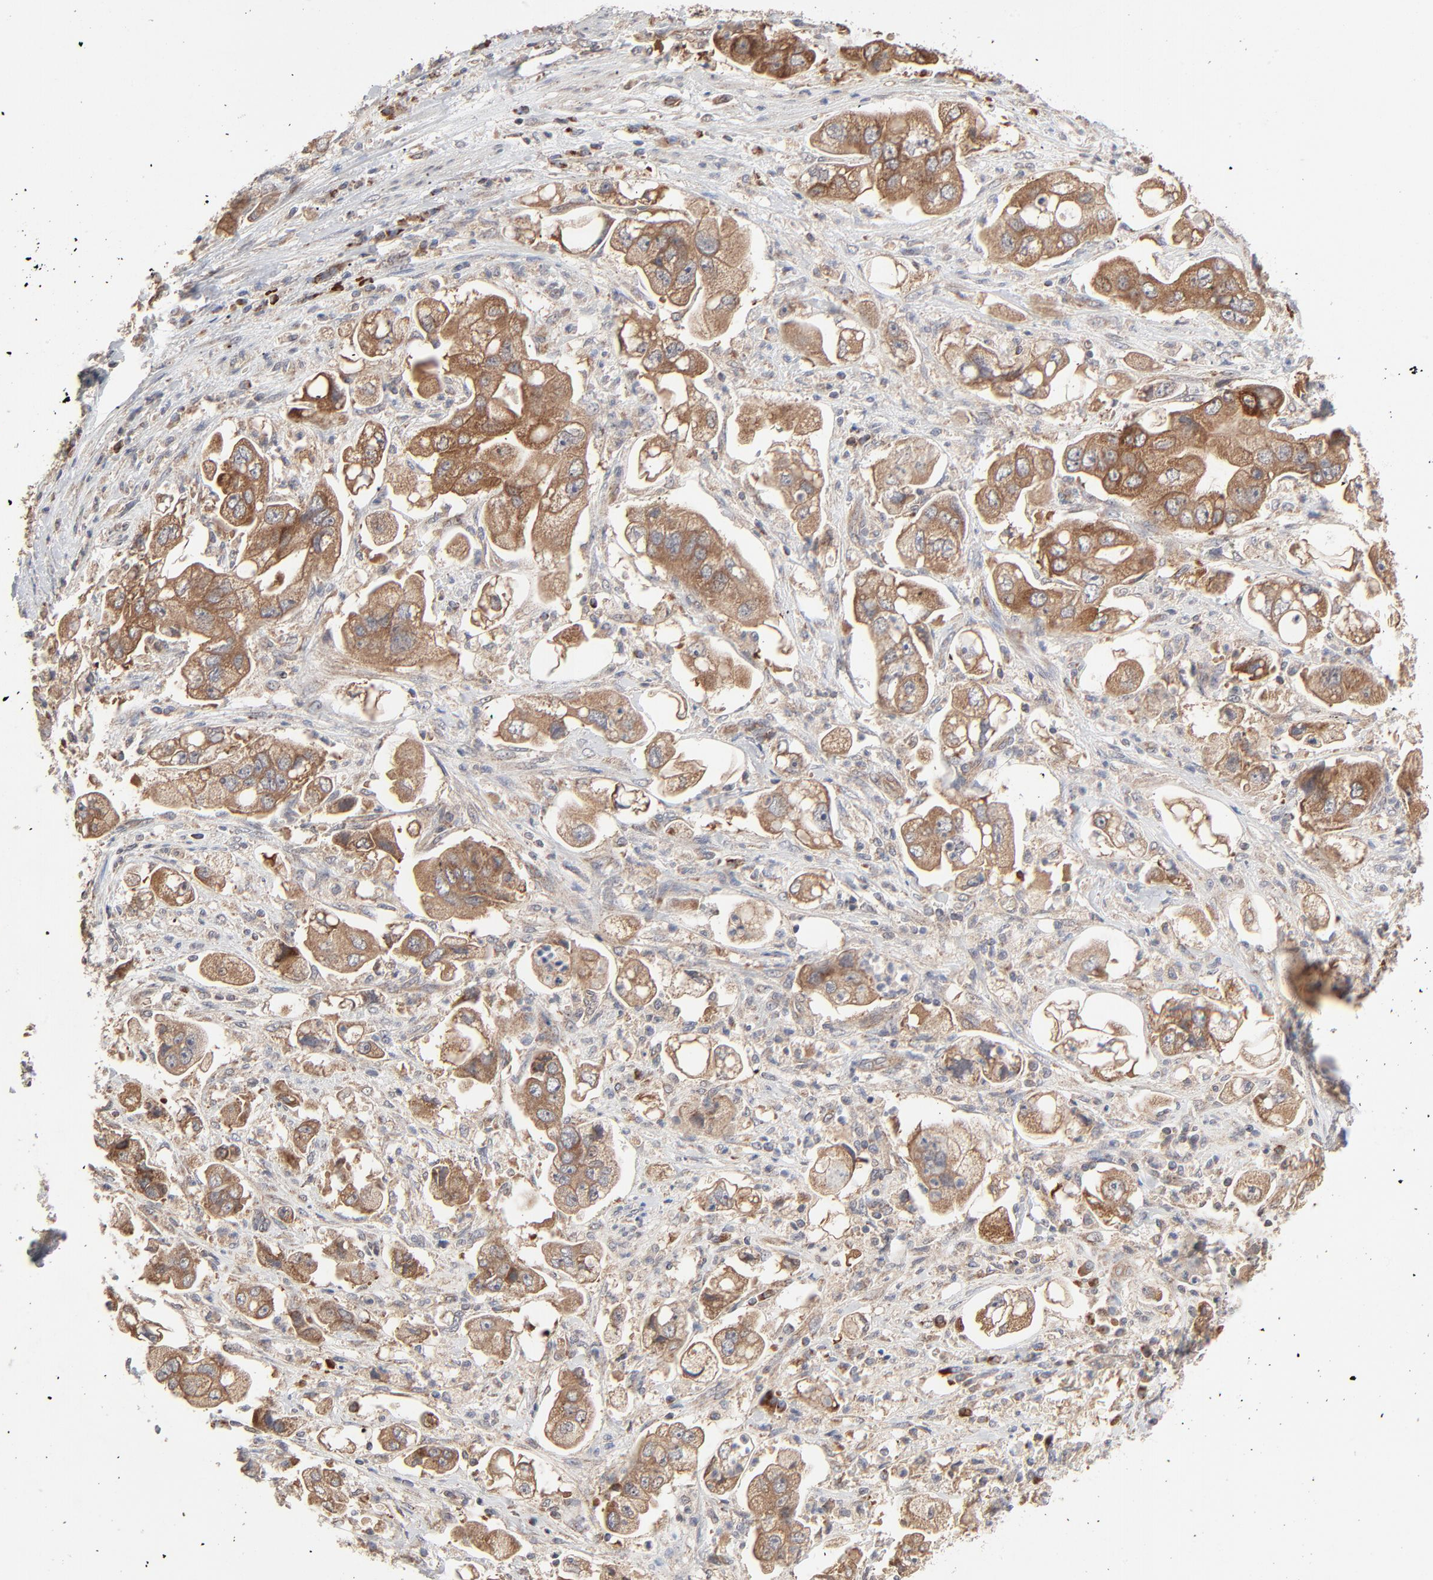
{"staining": {"intensity": "moderate", "quantity": ">75%", "location": "cytoplasmic/membranous"}, "tissue": "stomach cancer", "cell_type": "Tumor cells", "image_type": "cancer", "snomed": [{"axis": "morphology", "description": "Adenocarcinoma, NOS"}, {"axis": "topography", "description": "Stomach"}], "caption": "Adenocarcinoma (stomach) stained for a protein displays moderate cytoplasmic/membranous positivity in tumor cells.", "gene": "ABLIM3", "patient": {"sex": "male", "age": 62}}